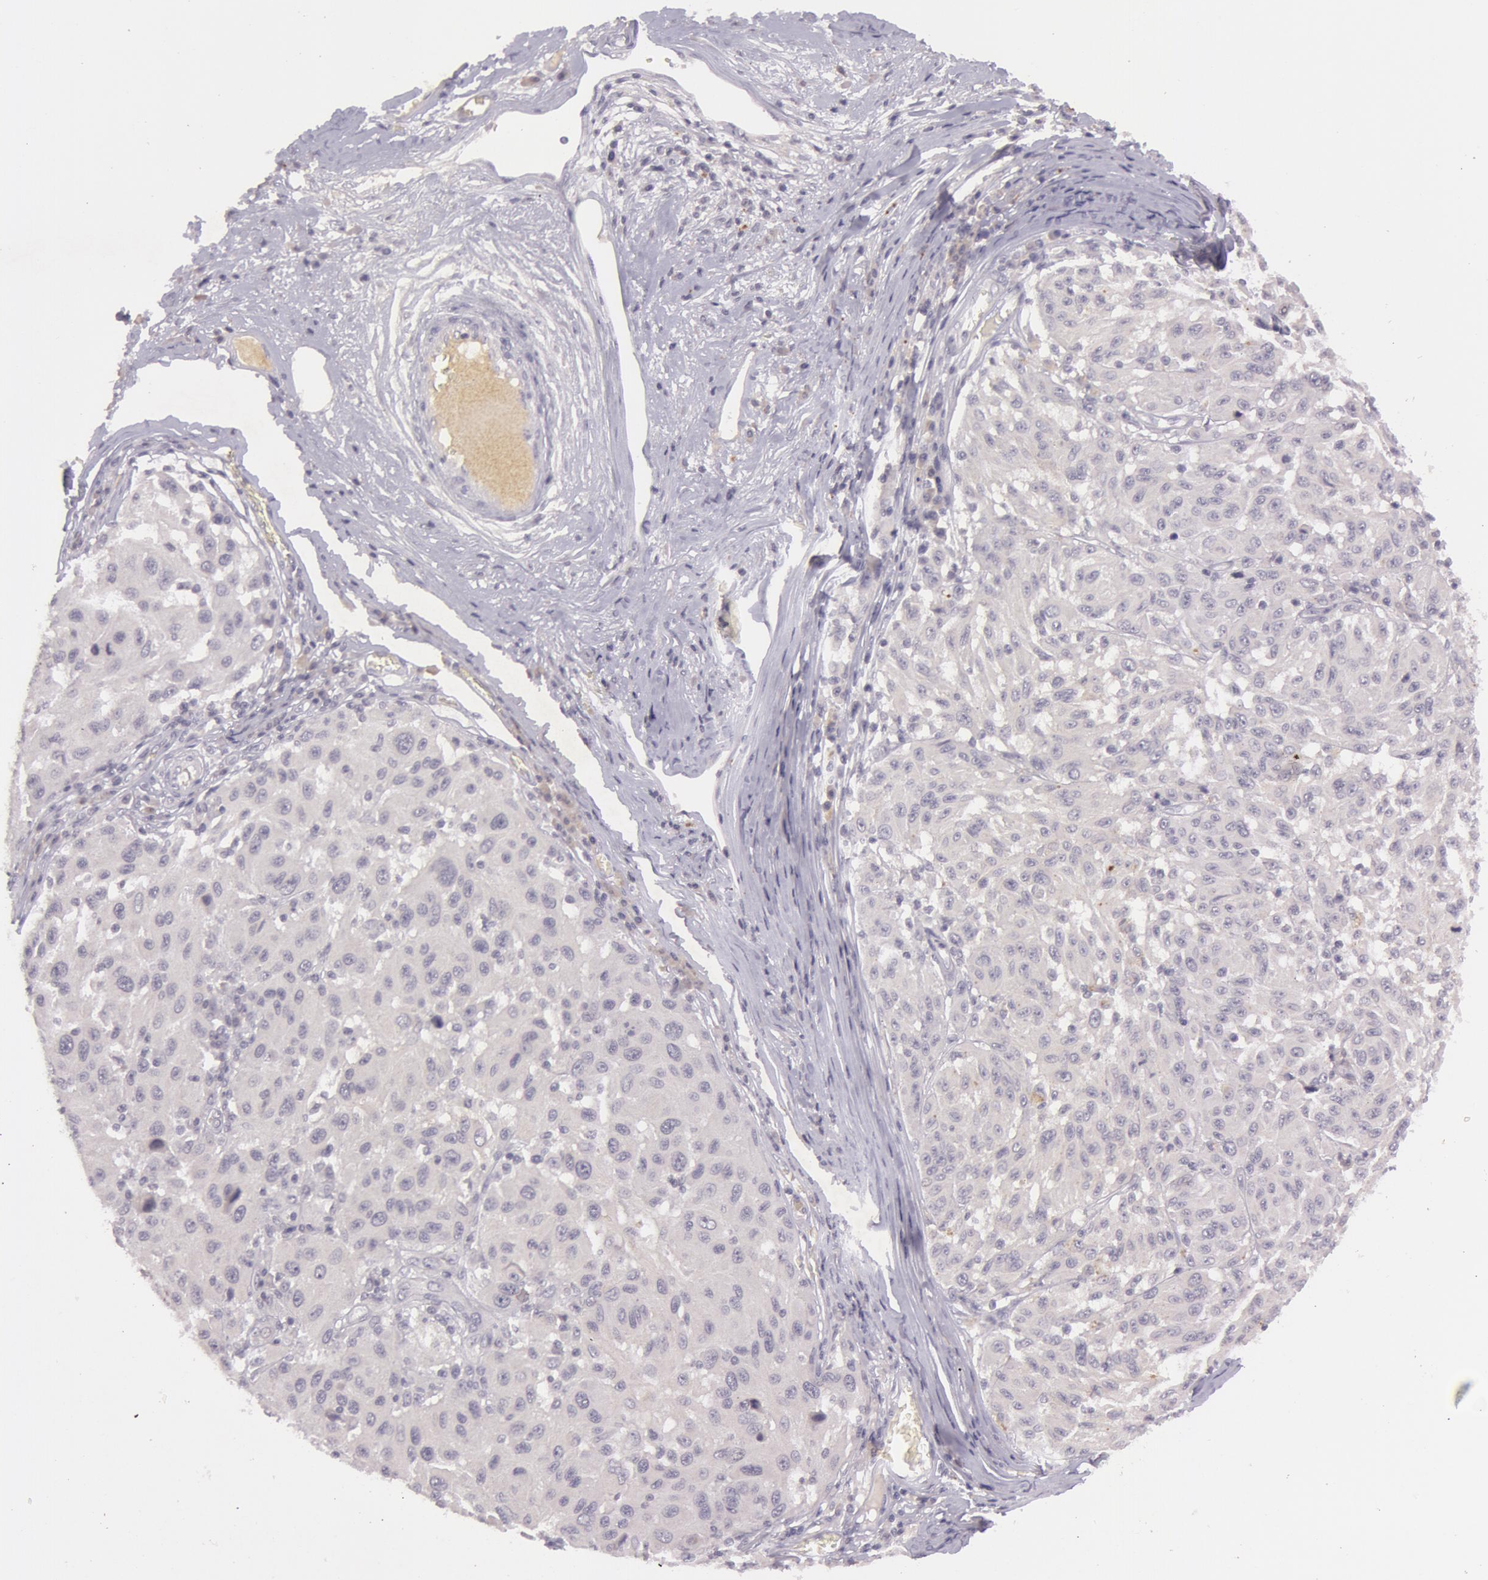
{"staining": {"intensity": "negative", "quantity": "none", "location": "none"}, "tissue": "melanoma", "cell_type": "Tumor cells", "image_type": "cancer", "snomed": [{"axis": "morphology", "description": "Malignant melanoma, NOS"}, {"axis": "topography", "description": "Skin"}], "caption": "The micrograph shows no significant positivity in tumor cells of melanoma. (Brightfield microscopy of DAB immunohistochemistry (IHC) at high magnification).", "gene": "MXRA5", "patient": {"sex": "female", "age": 77}}